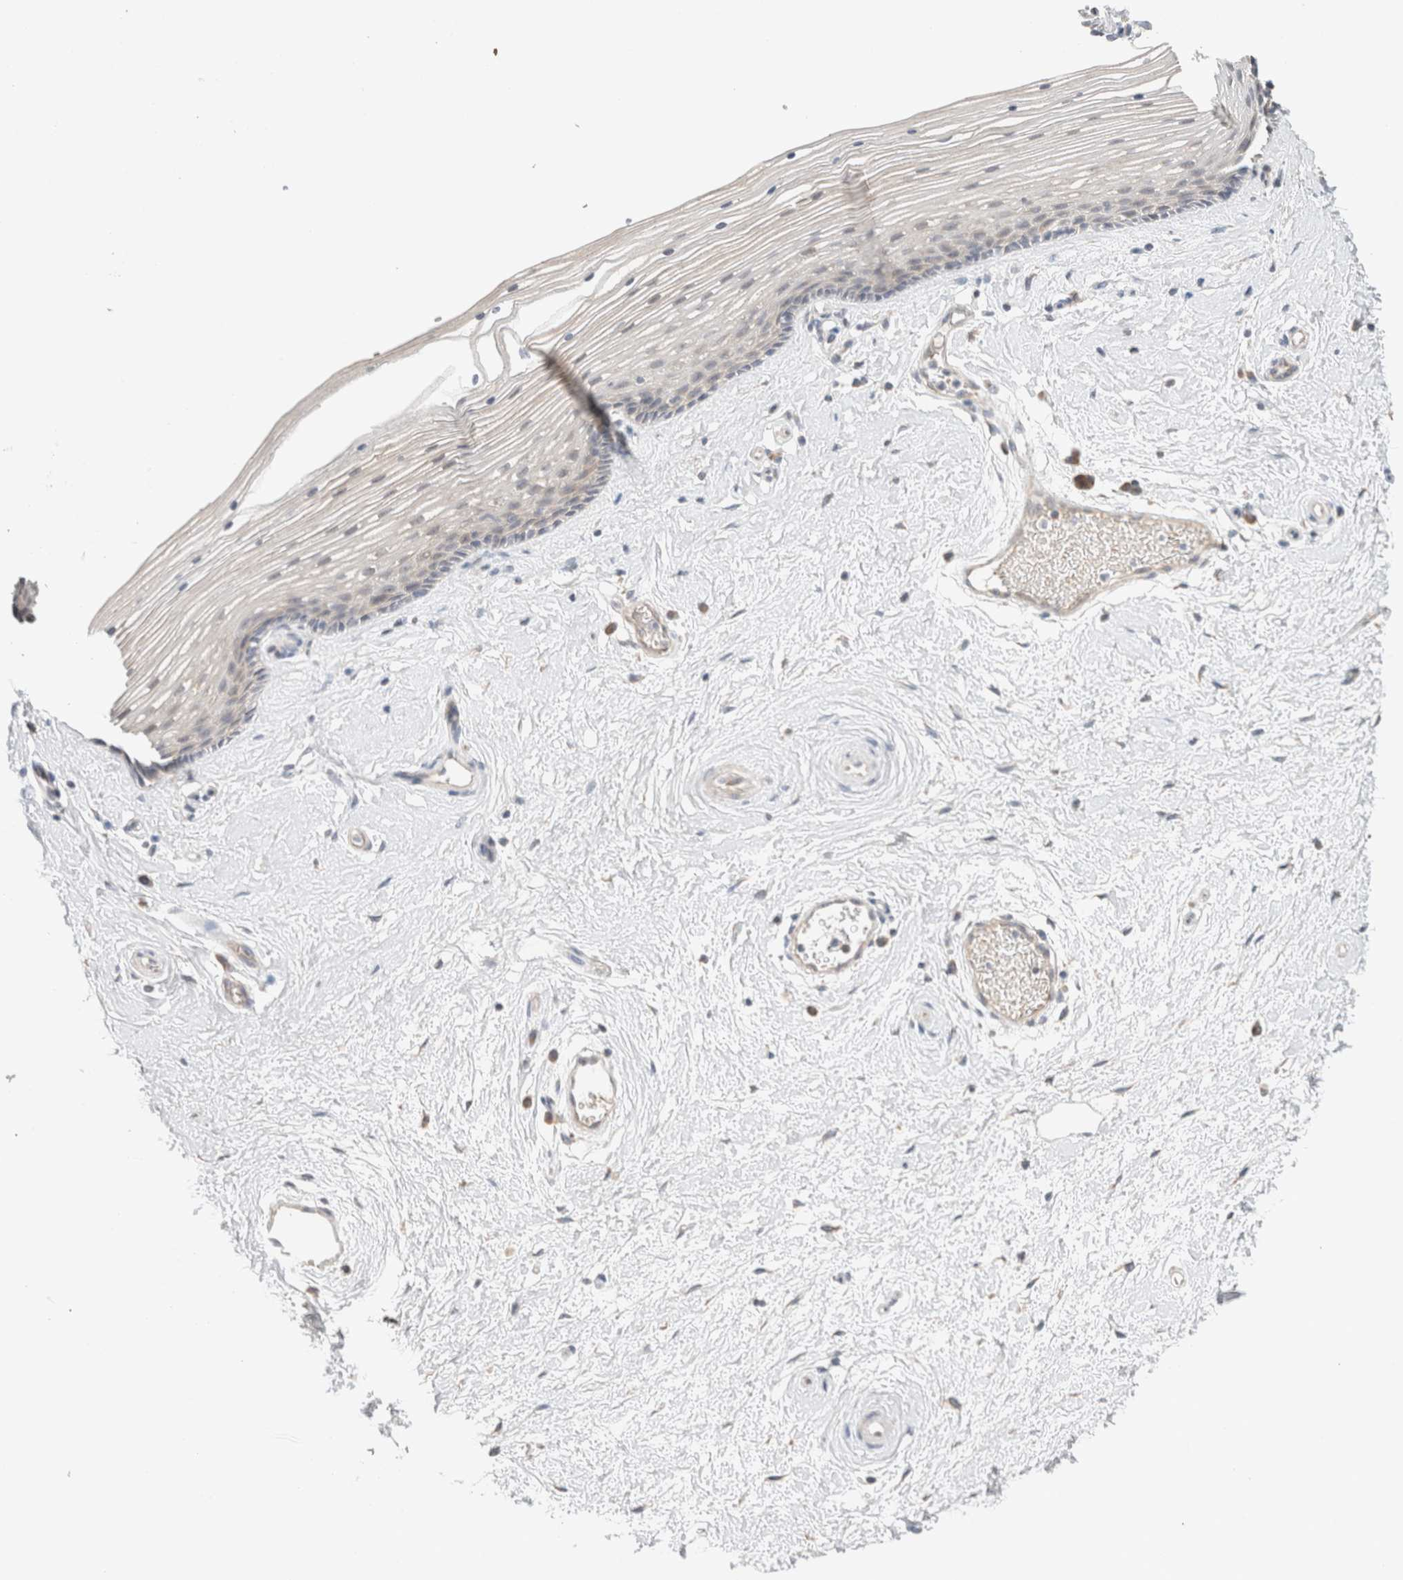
{"staining": {"intensity": "negative", "quantity": "none", "location": "none"}, "tissue": "vagina", "cell_type": "Squamous epithelial cells", "image_type": "normal", "snomed": [{"axis": "morphology", "description": "Normal tissue, NOS"}, {"axis": "topography", "description": "Vagina"}], "caption": "The photomicrograph displays no significant positivity in squamous epithelial cells of vagina.", "gene": "CA13", "patient": {"sex": "female", "age": 46}}